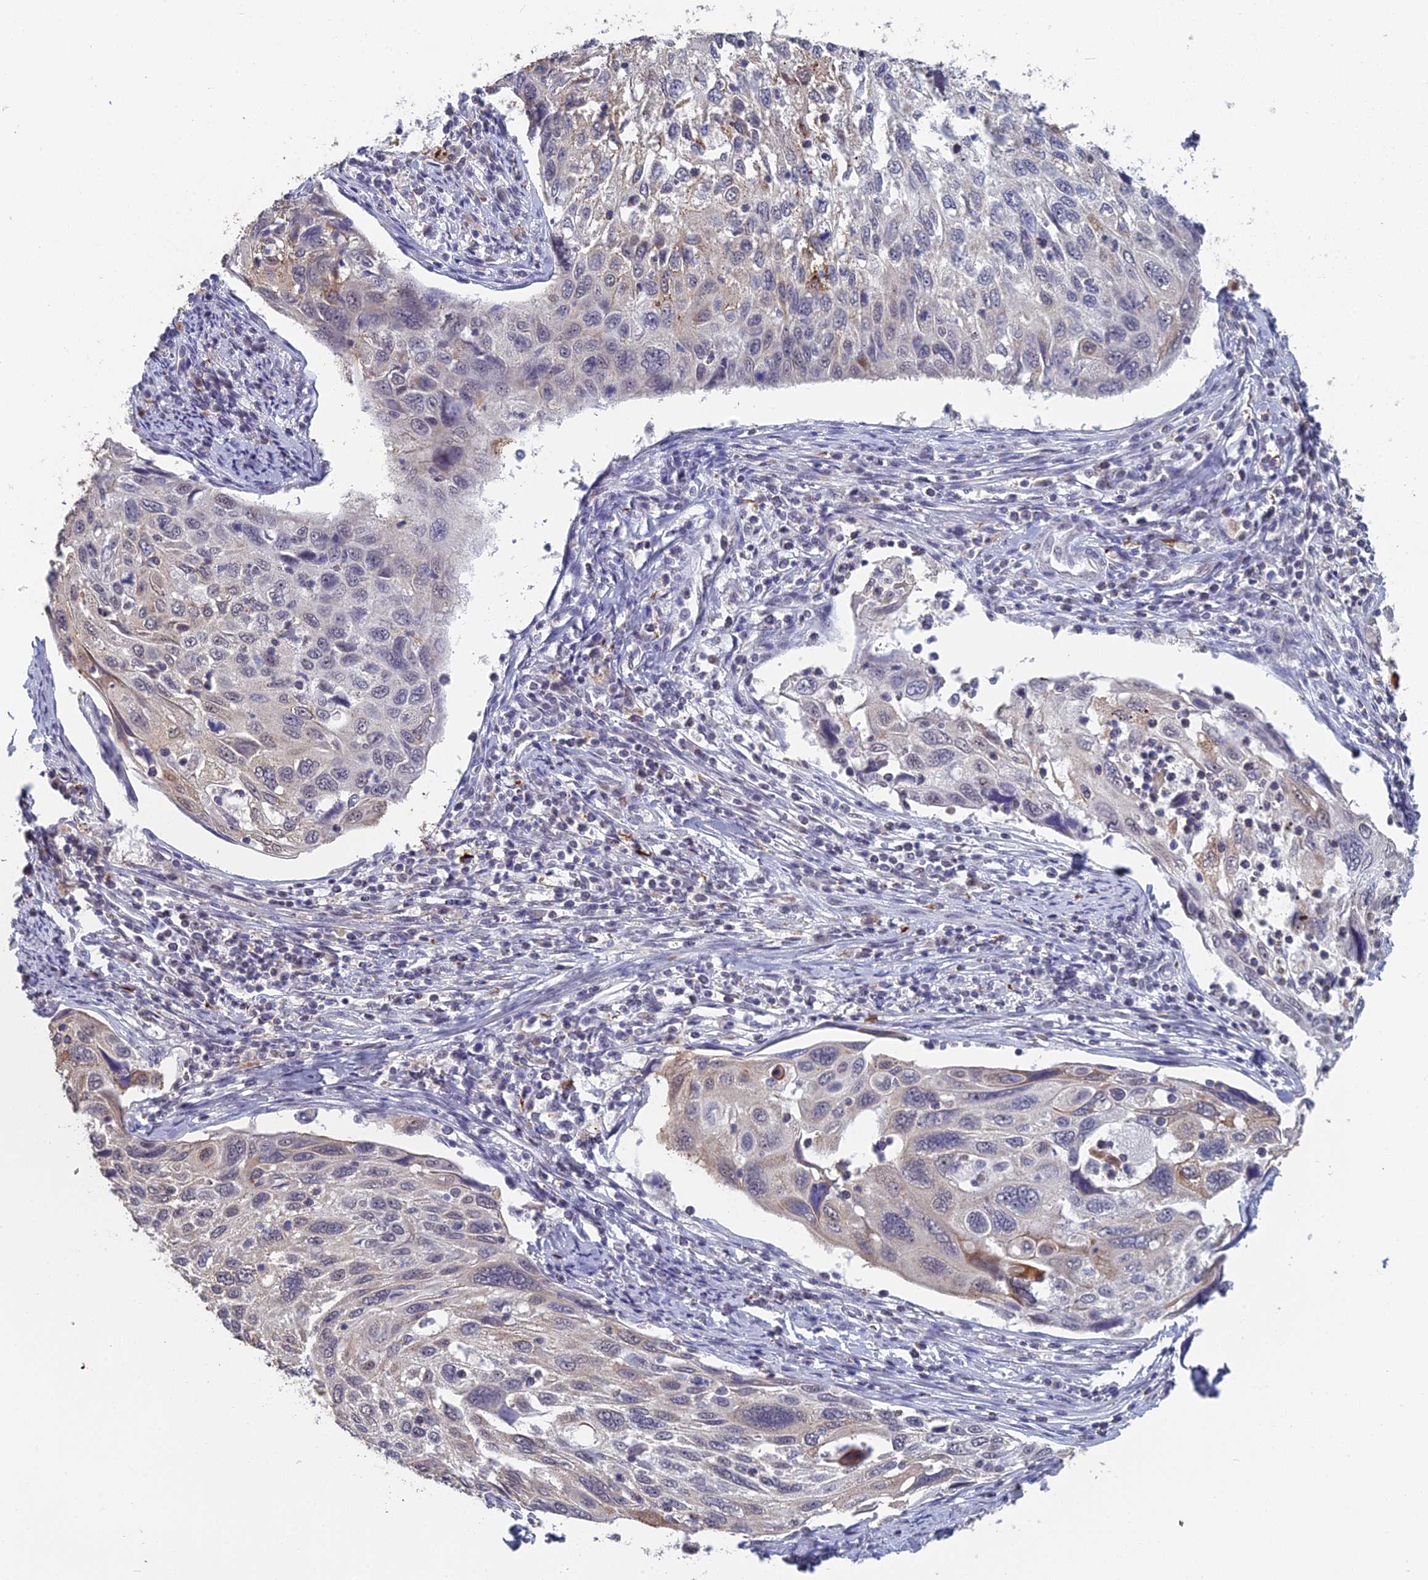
{"staining": {"intensity": "moderate", "quantity": "<25%", "location": "cytoplasmic/membranous"}, "tissue": "cervical cancer", "cell_type": "Tumor cells", "image_type": "cancer", "snomed": [{"axis": "morphology", "description": "Squamous cell carcinoma, NOS"}, {"axis": "topography", "description": "Cervix"}], "caption": "This is a histology image of IHC staining of squamous cell carcinoma (cervical), which shows moderate expression in the cytoplasmic/membranous of tumor cells.", "gene": "MT-CO3", "patient": {"sex": "female", "age": 70}}